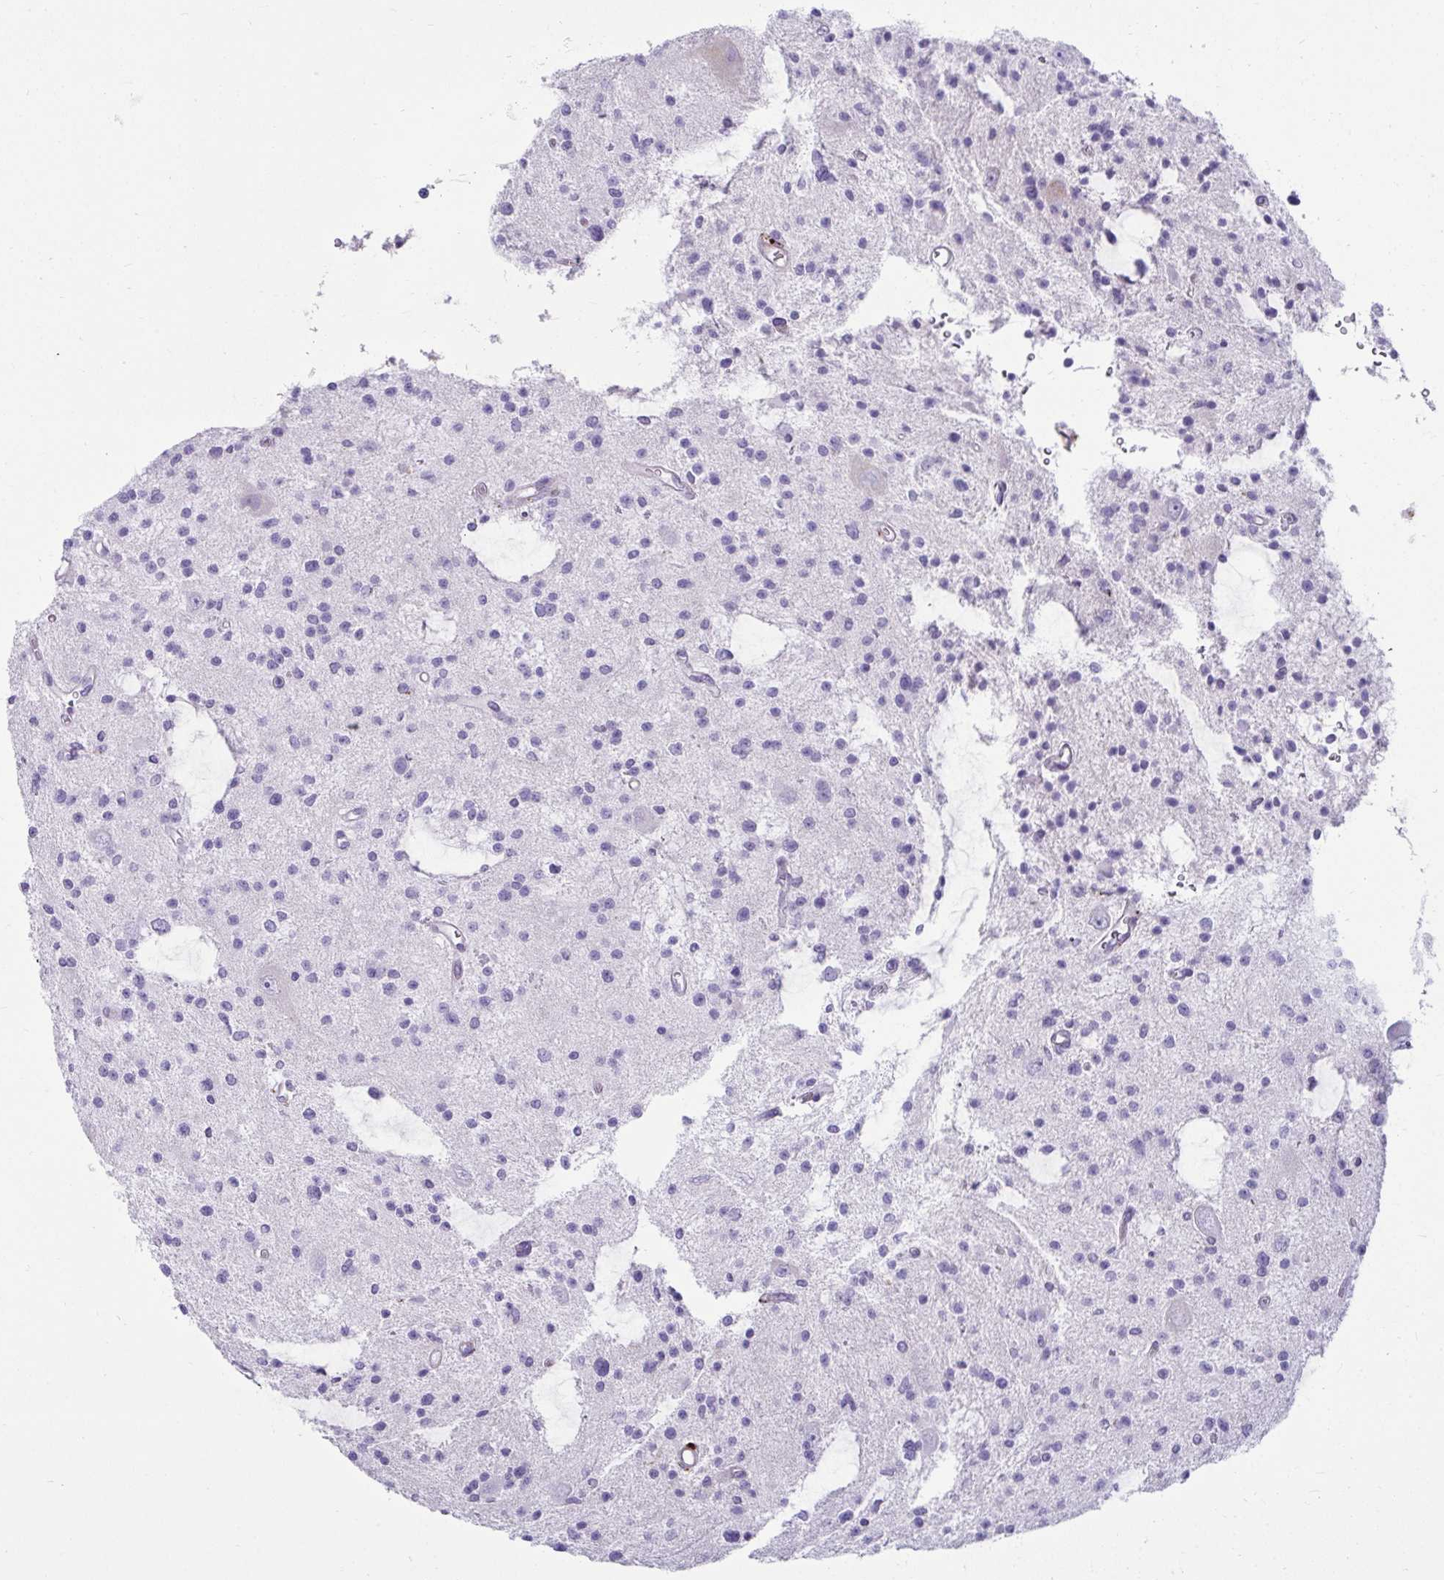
{"staining": {"intensity": "negative", "quantity": "none", "location": "none"}, "tissue": "glioma", "cell_type": "Tumor cells", "image_type": "cancer", "snomed": [{"axis": "morphology", "description": "Glioma, malignant, Low grade"}, {"axis": "topography", "description": "Brain"}], "caption": "DAB (3,3'-diaminobenzidine) immunohistochemical staining of glioma demonstrates no significant staining in tumor cells.", "gene": "CTSZ", "patient": {"sex": "male", "age": 43}}